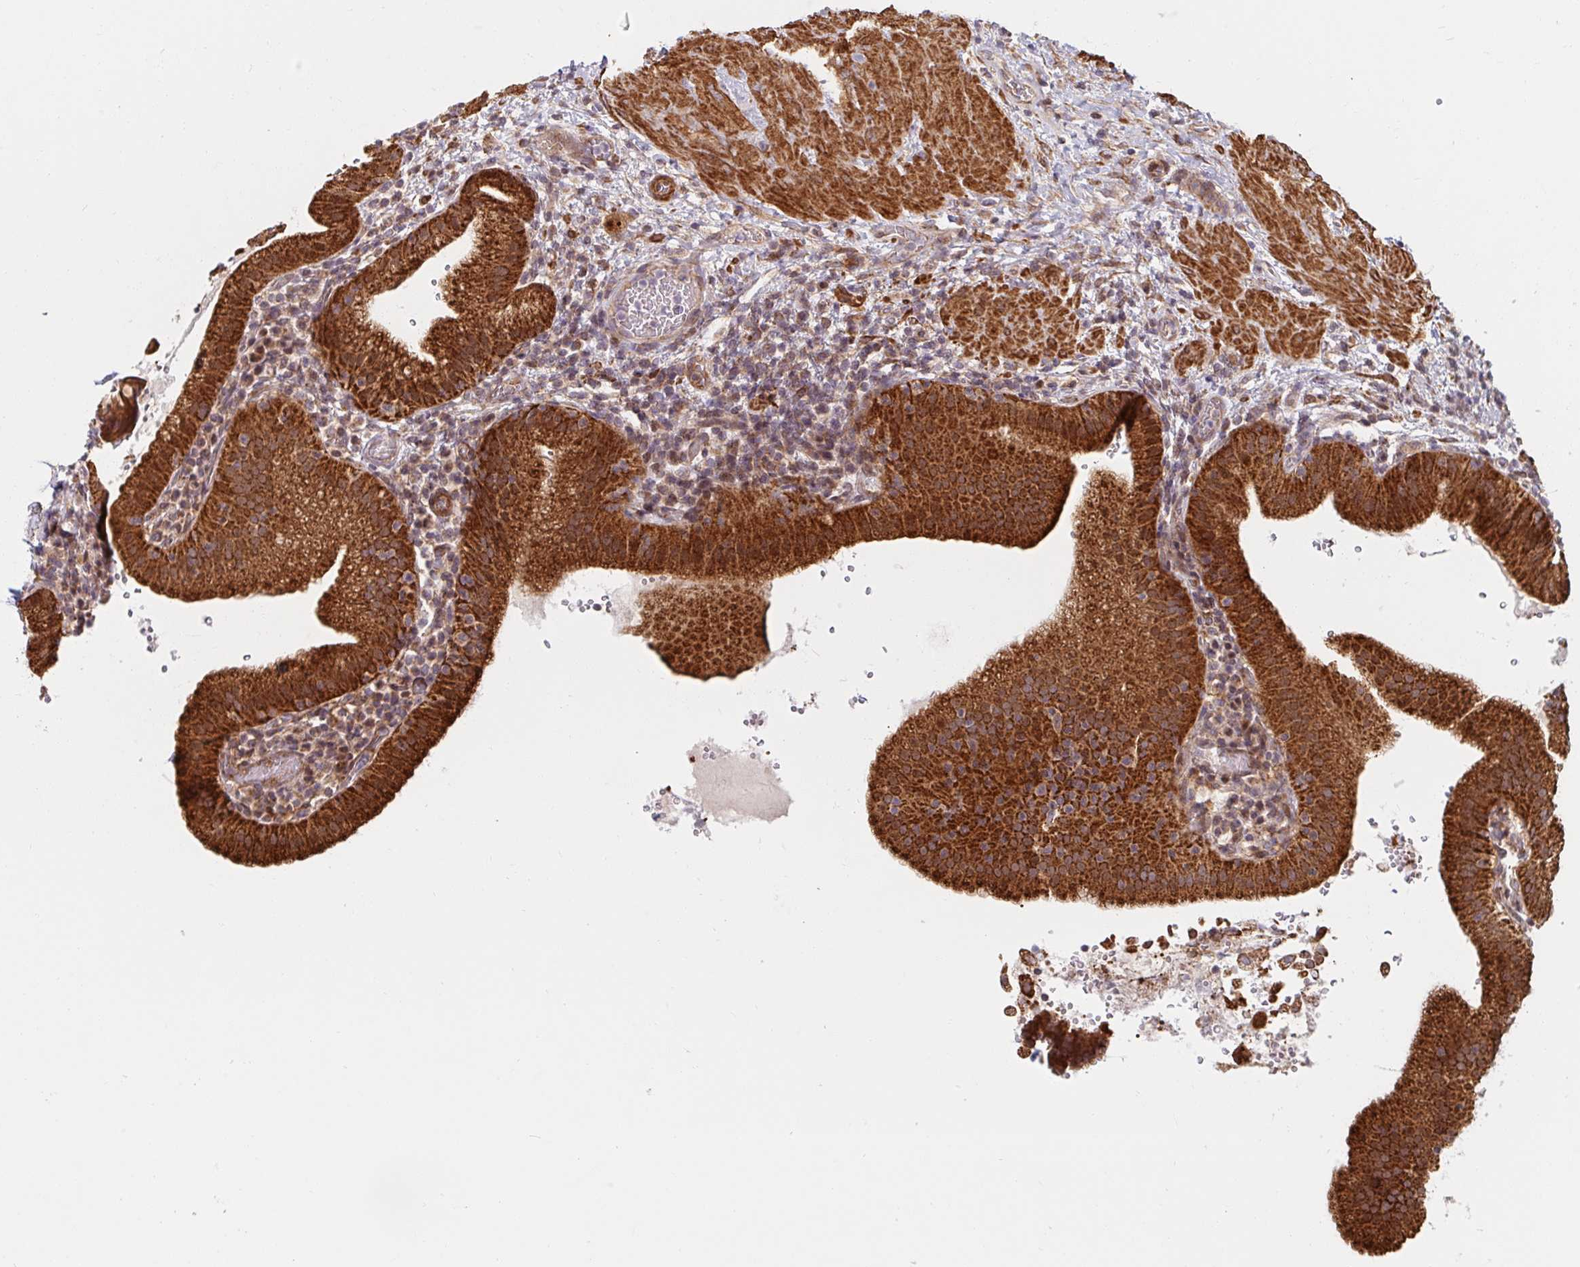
{"staining": {"intensity": "strong", "quantity": ">75%", "location": "cytoplasmic/membranous"}, "tissue": "gallbladder", "cell_type": "Glandular cells", "image_type": "normal", "snomed": [{"axis": "morphology", "description": "Normal tissue, NOS"}, {"axis": "topography", "description": "Gallbladder"}], "caption": "Protein expression analysis of normal gallbladder reveals strong cytoplasmic/membranous positivity in approximately >75% of glandular cells.", "gene": "BTF3", "patient": {"sex": "male", "age": 26}}